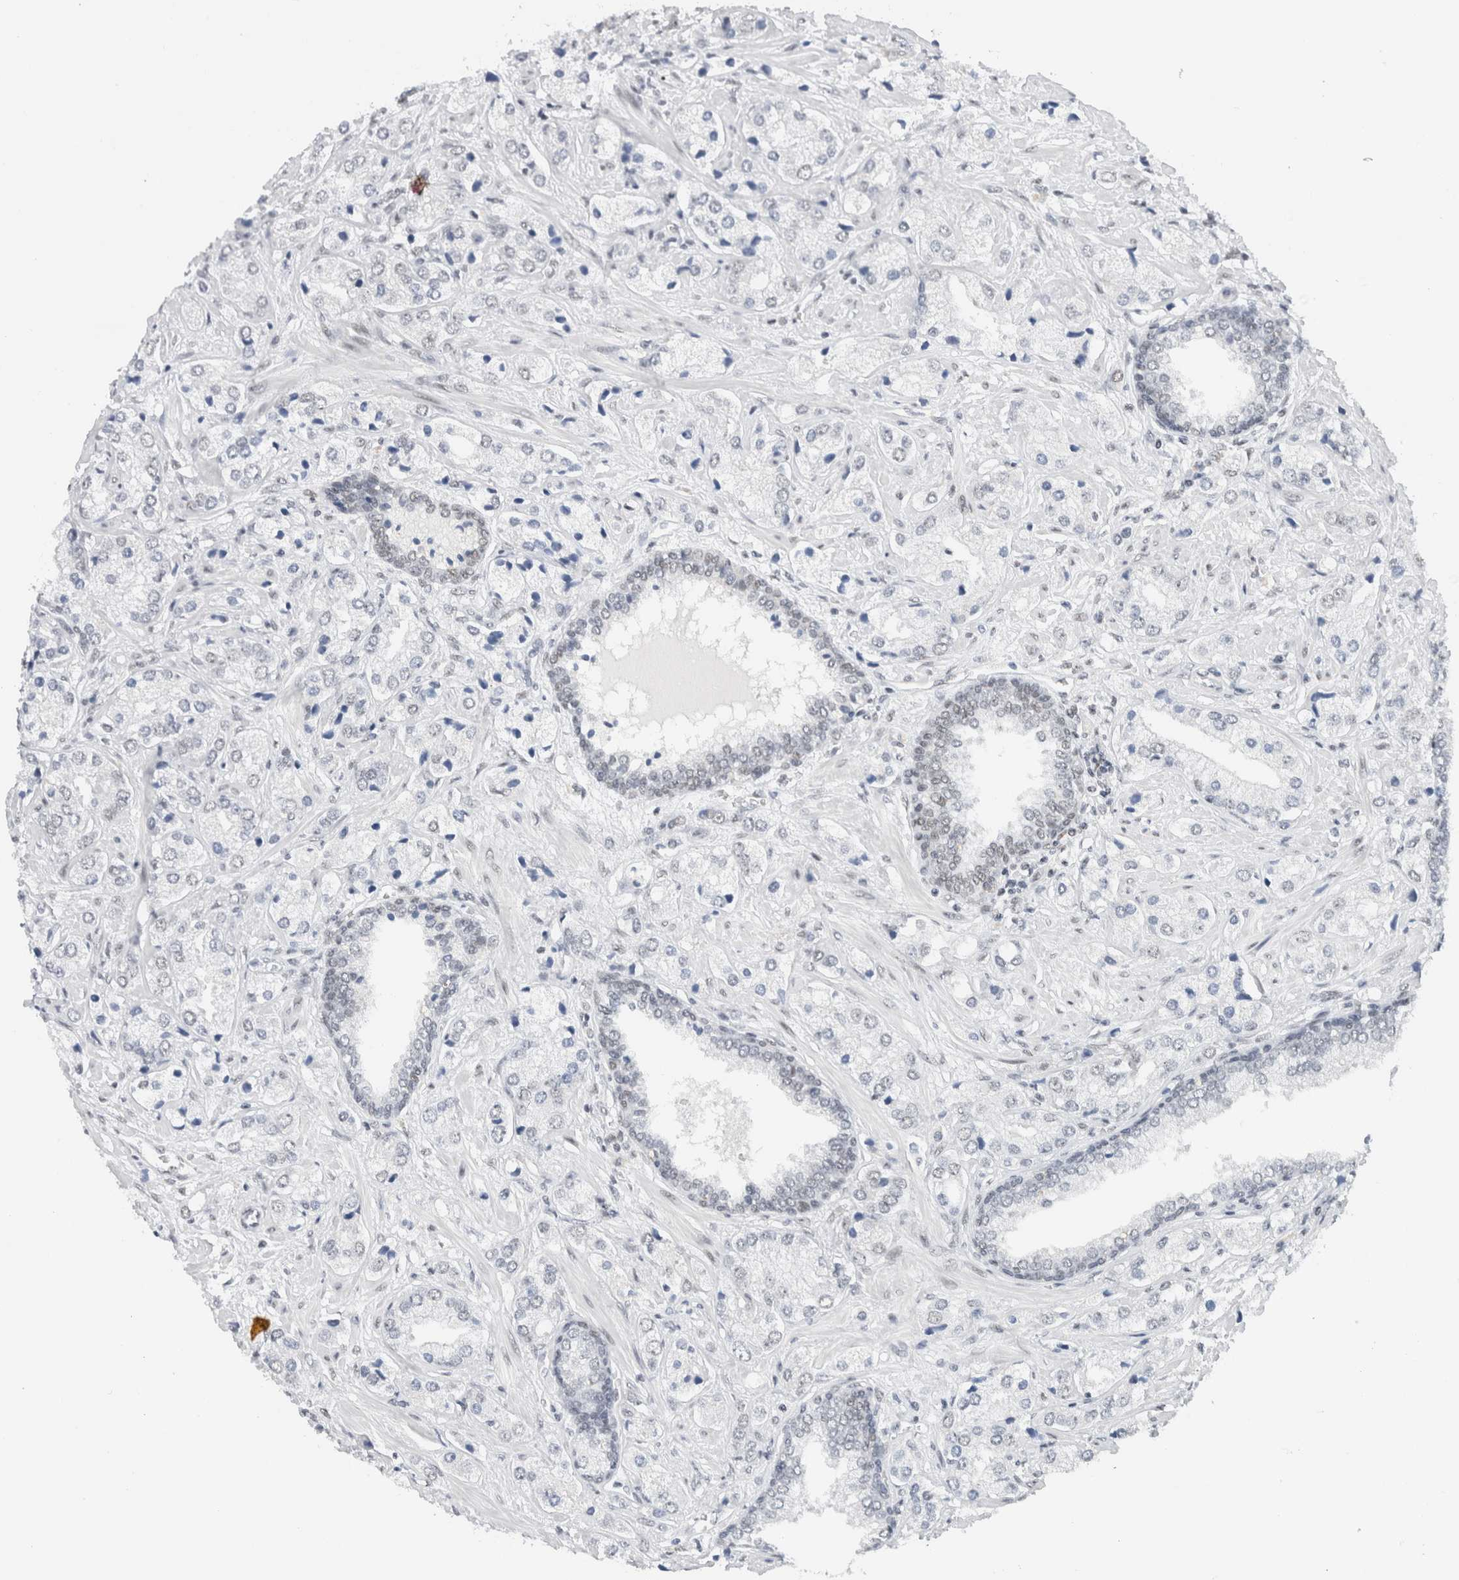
{"staining": {"intensity": "negative", "quantity": "none", "location": "none"}, "tissue": "prostate cancer", "cell_type": "Tumor cells", "image_type": "cancer", "snomed": [{"axis": "morphology", "description": "Adenocarcinoma, High grade"}, {"axis": "topography", "description": "Prostate"}], "caption": "Immunohistochemical staining of prostate adenocarcinoma (high-grade) exhibits no significant staining in tumor cells.", "gene": "COPS7A", "patient": {"sex": "male", "age": 66}}